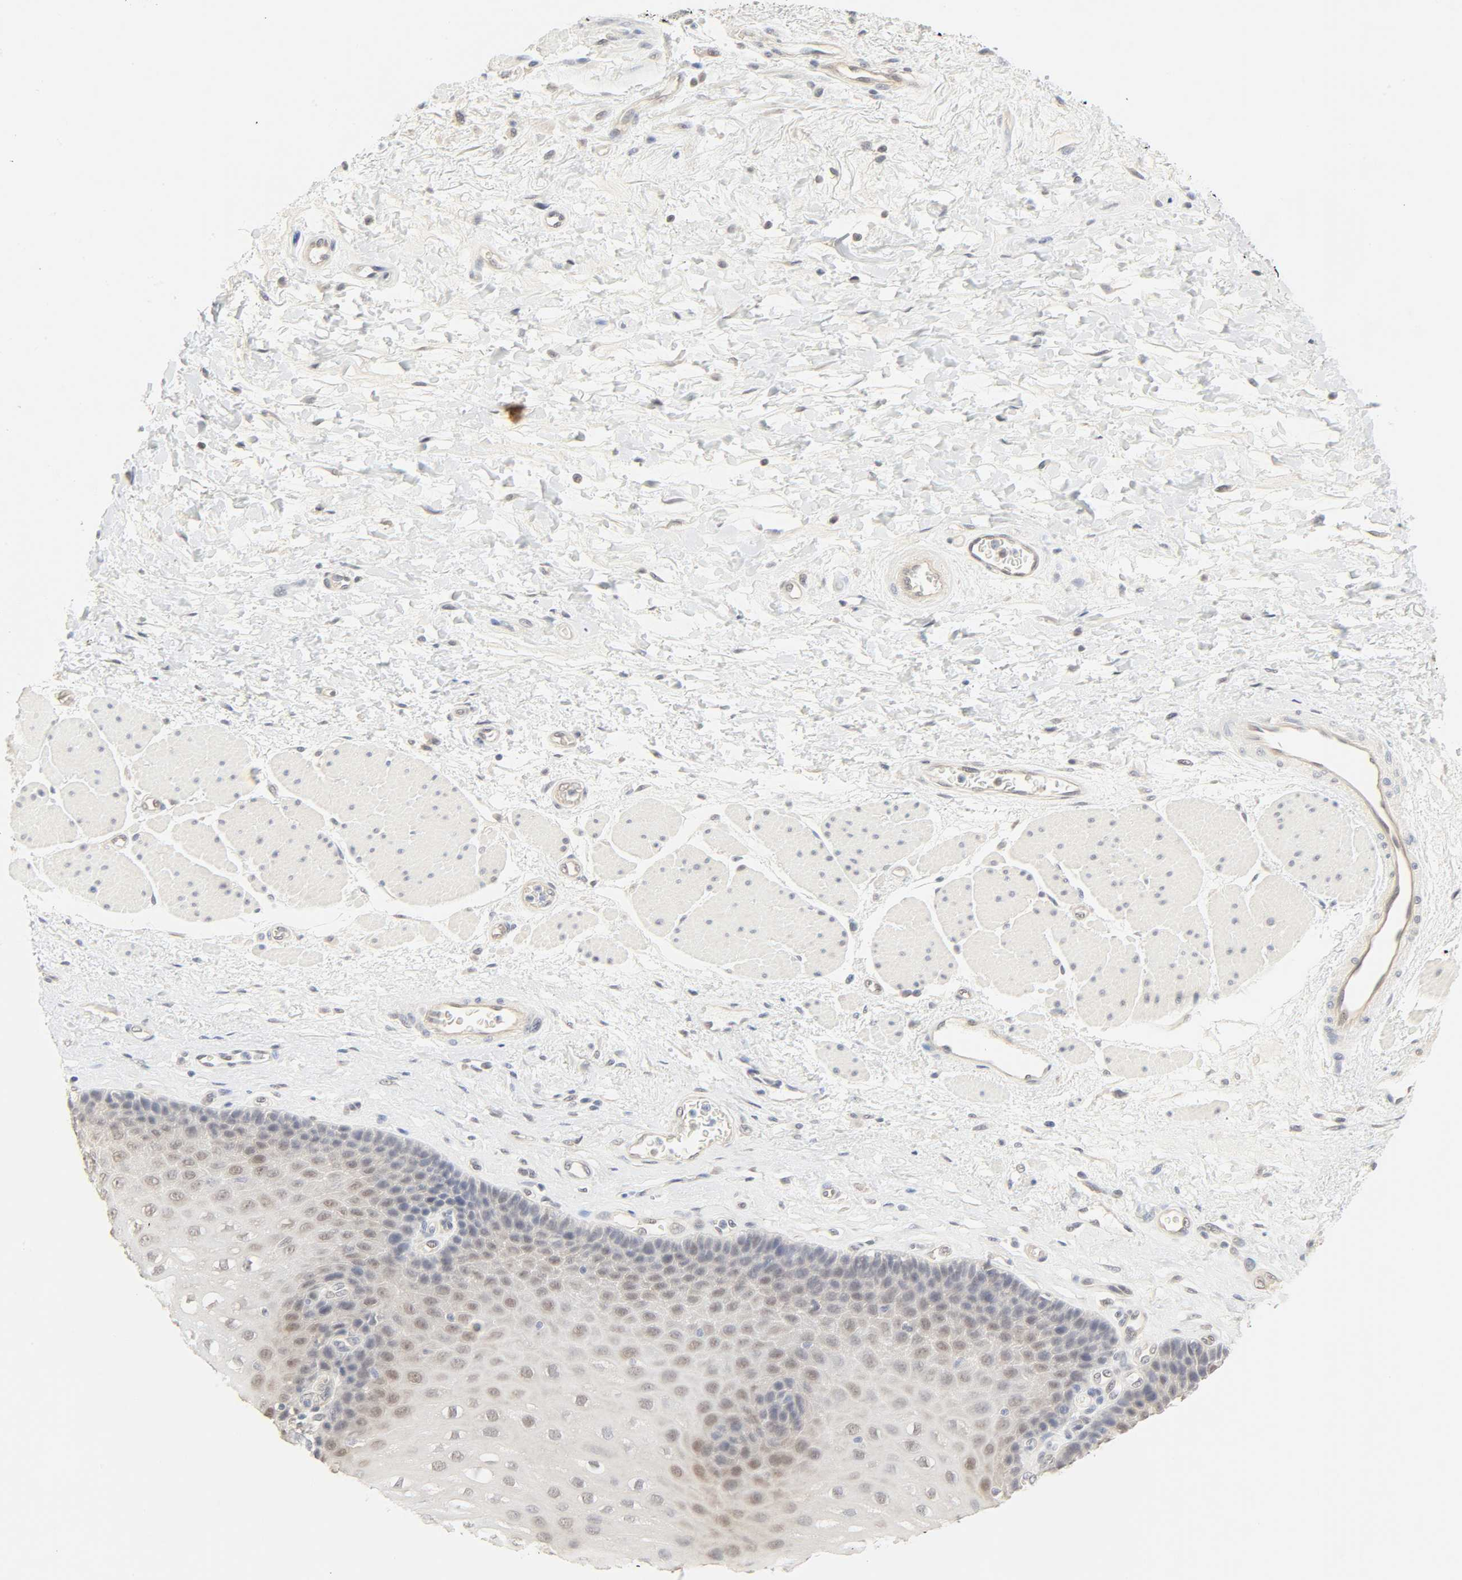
{"staining": {"intensity": "weak", "quantity": "<25%", "location": "nuclear"}, "tissue": "esophagus", "cell_type": "Squamous epithelial cells", "image_type": "normal", "snomed": [{"axis": "morphology", "description": "Normal tissue, NOS"}, {"axis": "topography", "description": "Esophagus"}], "caption": "A histopathology image of esophagus stained for a protein displays no brown staining in squamous epithelial cells.", "gene": "ACSS2", "patient": {"sex": "female", "age": 72}}